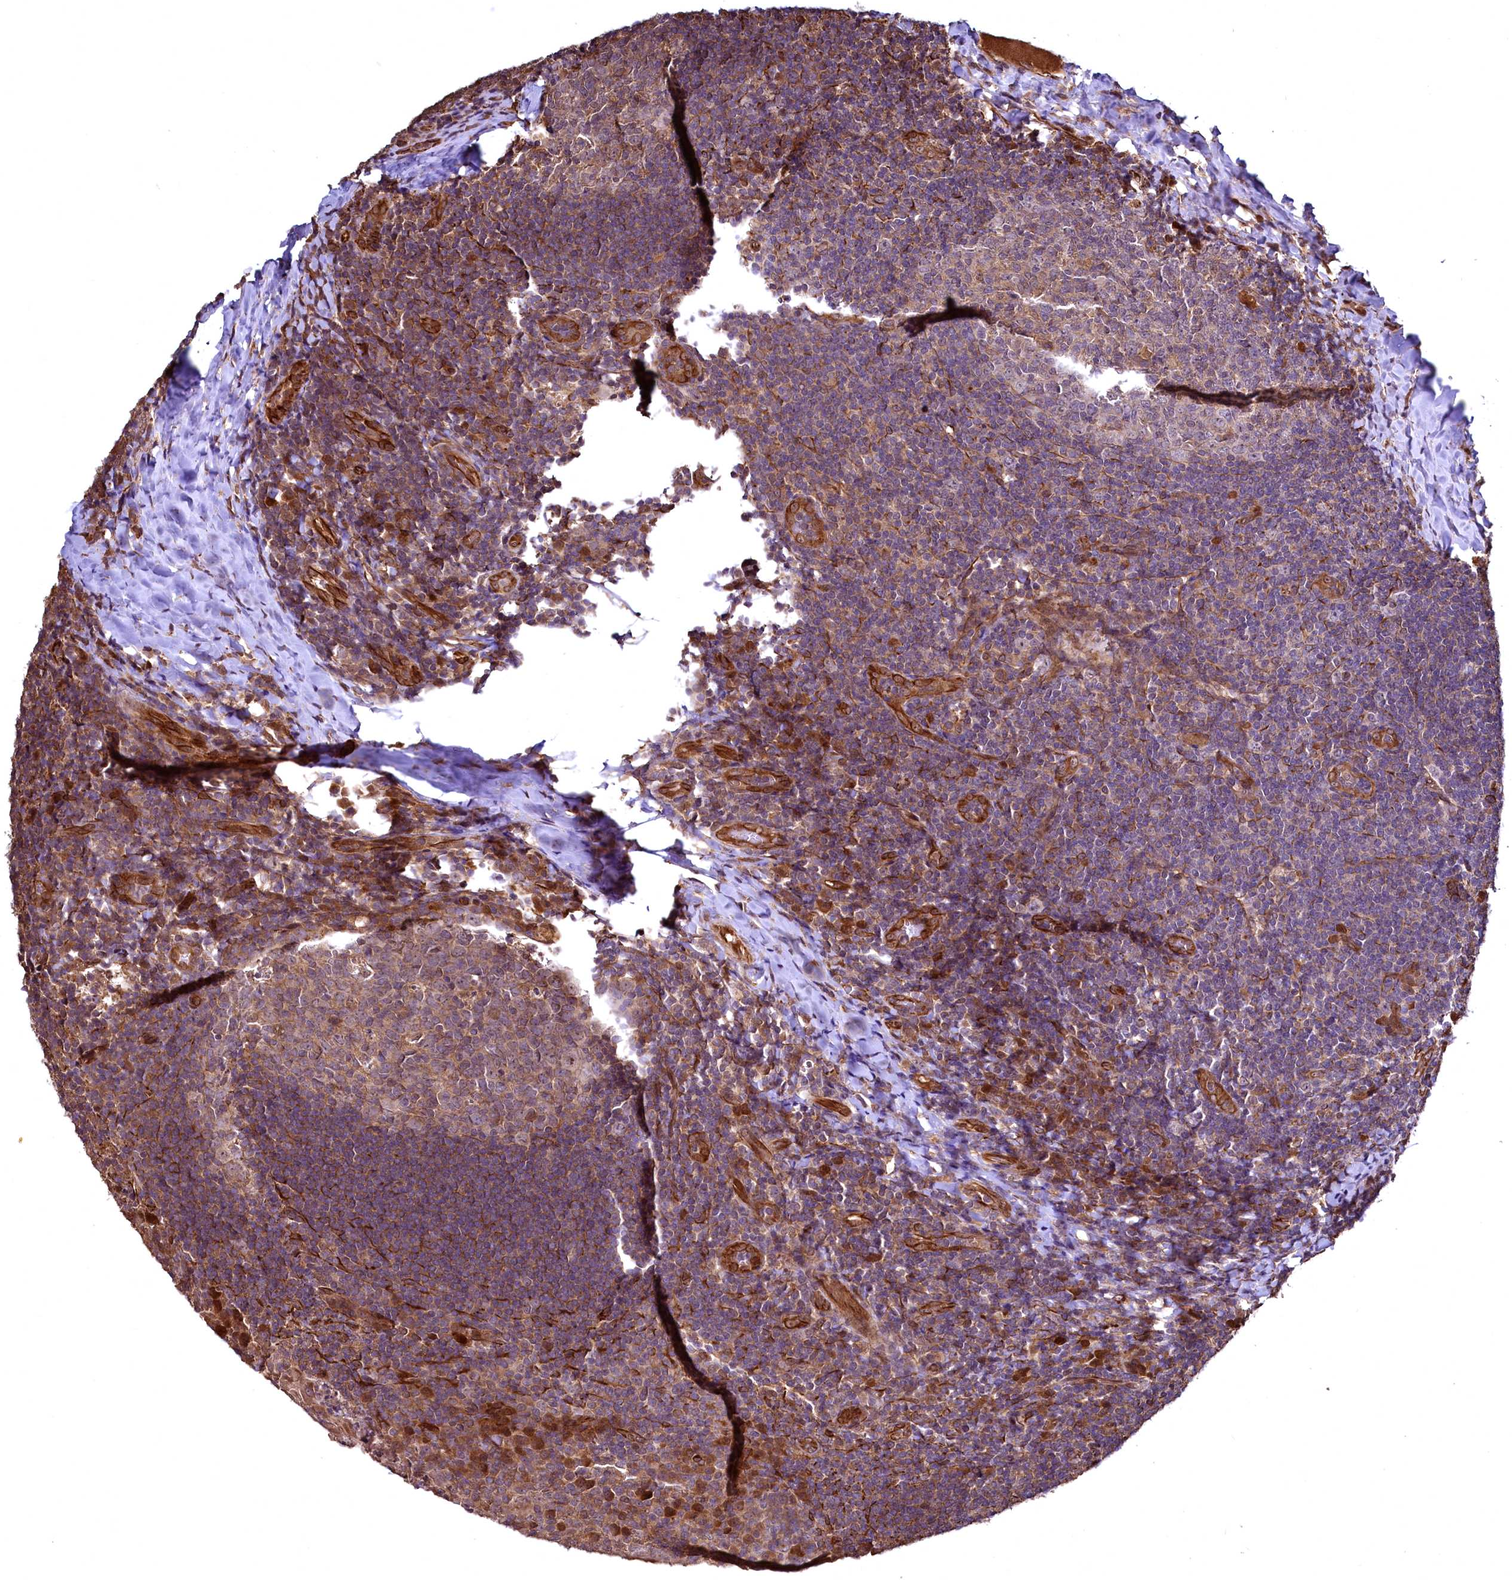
{"staining": {"intensity": "weak", "quantity": "25%-75%", "location": "cytoplasmic/membranous"}, "tissue": "tonsil", "cell_type": "Germinal center cells", "image_type": "normal", "snomed": [{"axis": "morphology", "description": "Normal tissue, NOS"}, {"axis": "topography", "description": "Tonsil"}], "caption": "IHC histopathology image of benign tonsil stained for a protein (brown), which shows low levels of weak cytoplasmic/membranous staining in approximately 25%-75% of germinal center cells.", "gene": "TBCEL", "patient": {"sex": "male", "age": 17}}